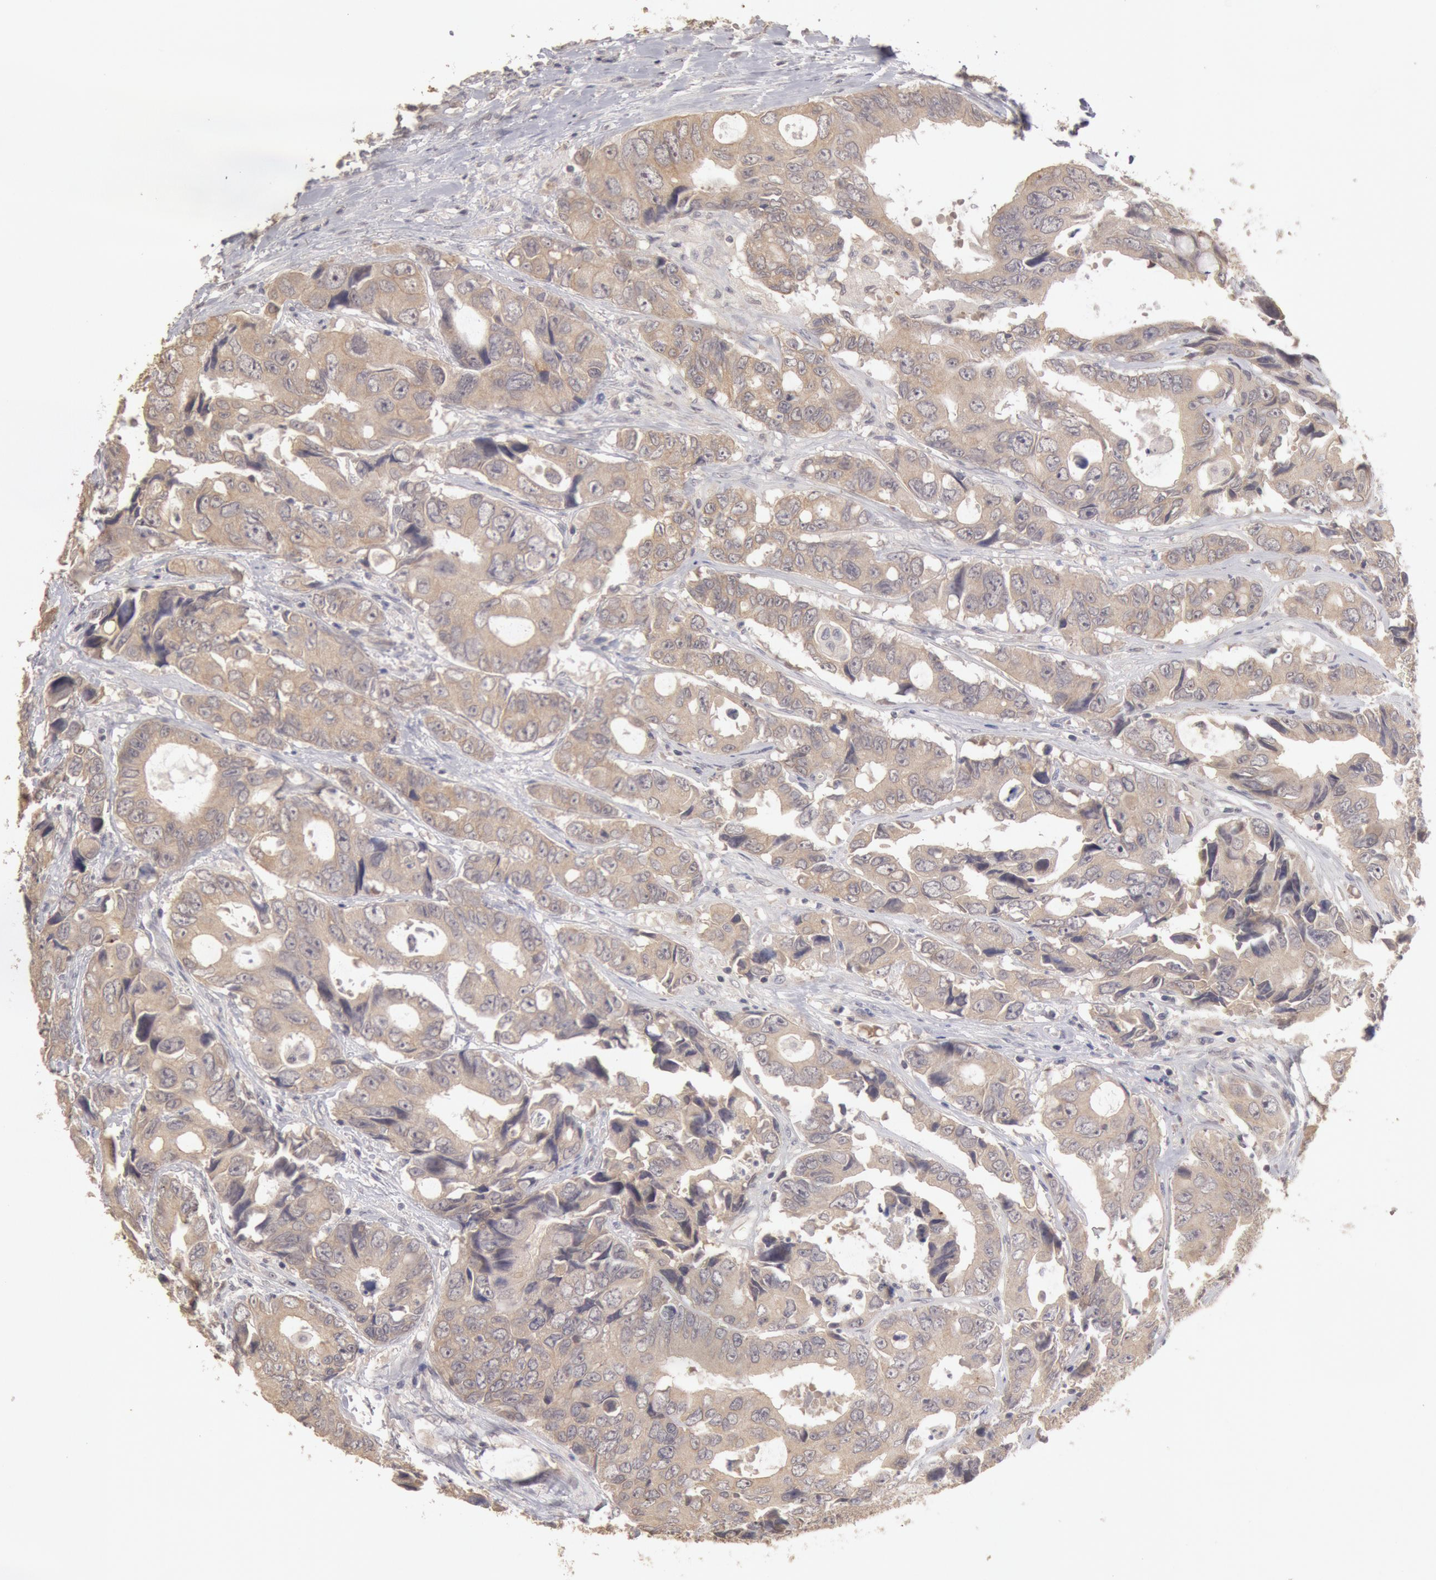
{"staining": {"intensity": "weak", "quantity": ">75%", "location": "cytoplasmic/membranous"}, "tissue": "colorectal cancer", "cell_type": "Tumor cells", "image_type": "cancer", "snomed": [{"axis": "morphology", "description": "Adenocarcinoma, NOS"}, {"axis": "topography", "description": "Rectum"}], "caption": "Immunohistochemical staining of human colorectal adenocarcinoma exhibits weak cytoplasmic/membranous protein staining in about >75% of tumor cells. (IHC, brightfield microscopy, high magnification).", "gene": "ZFP36L1", "patient": {"sex": "female", "age": 67}}